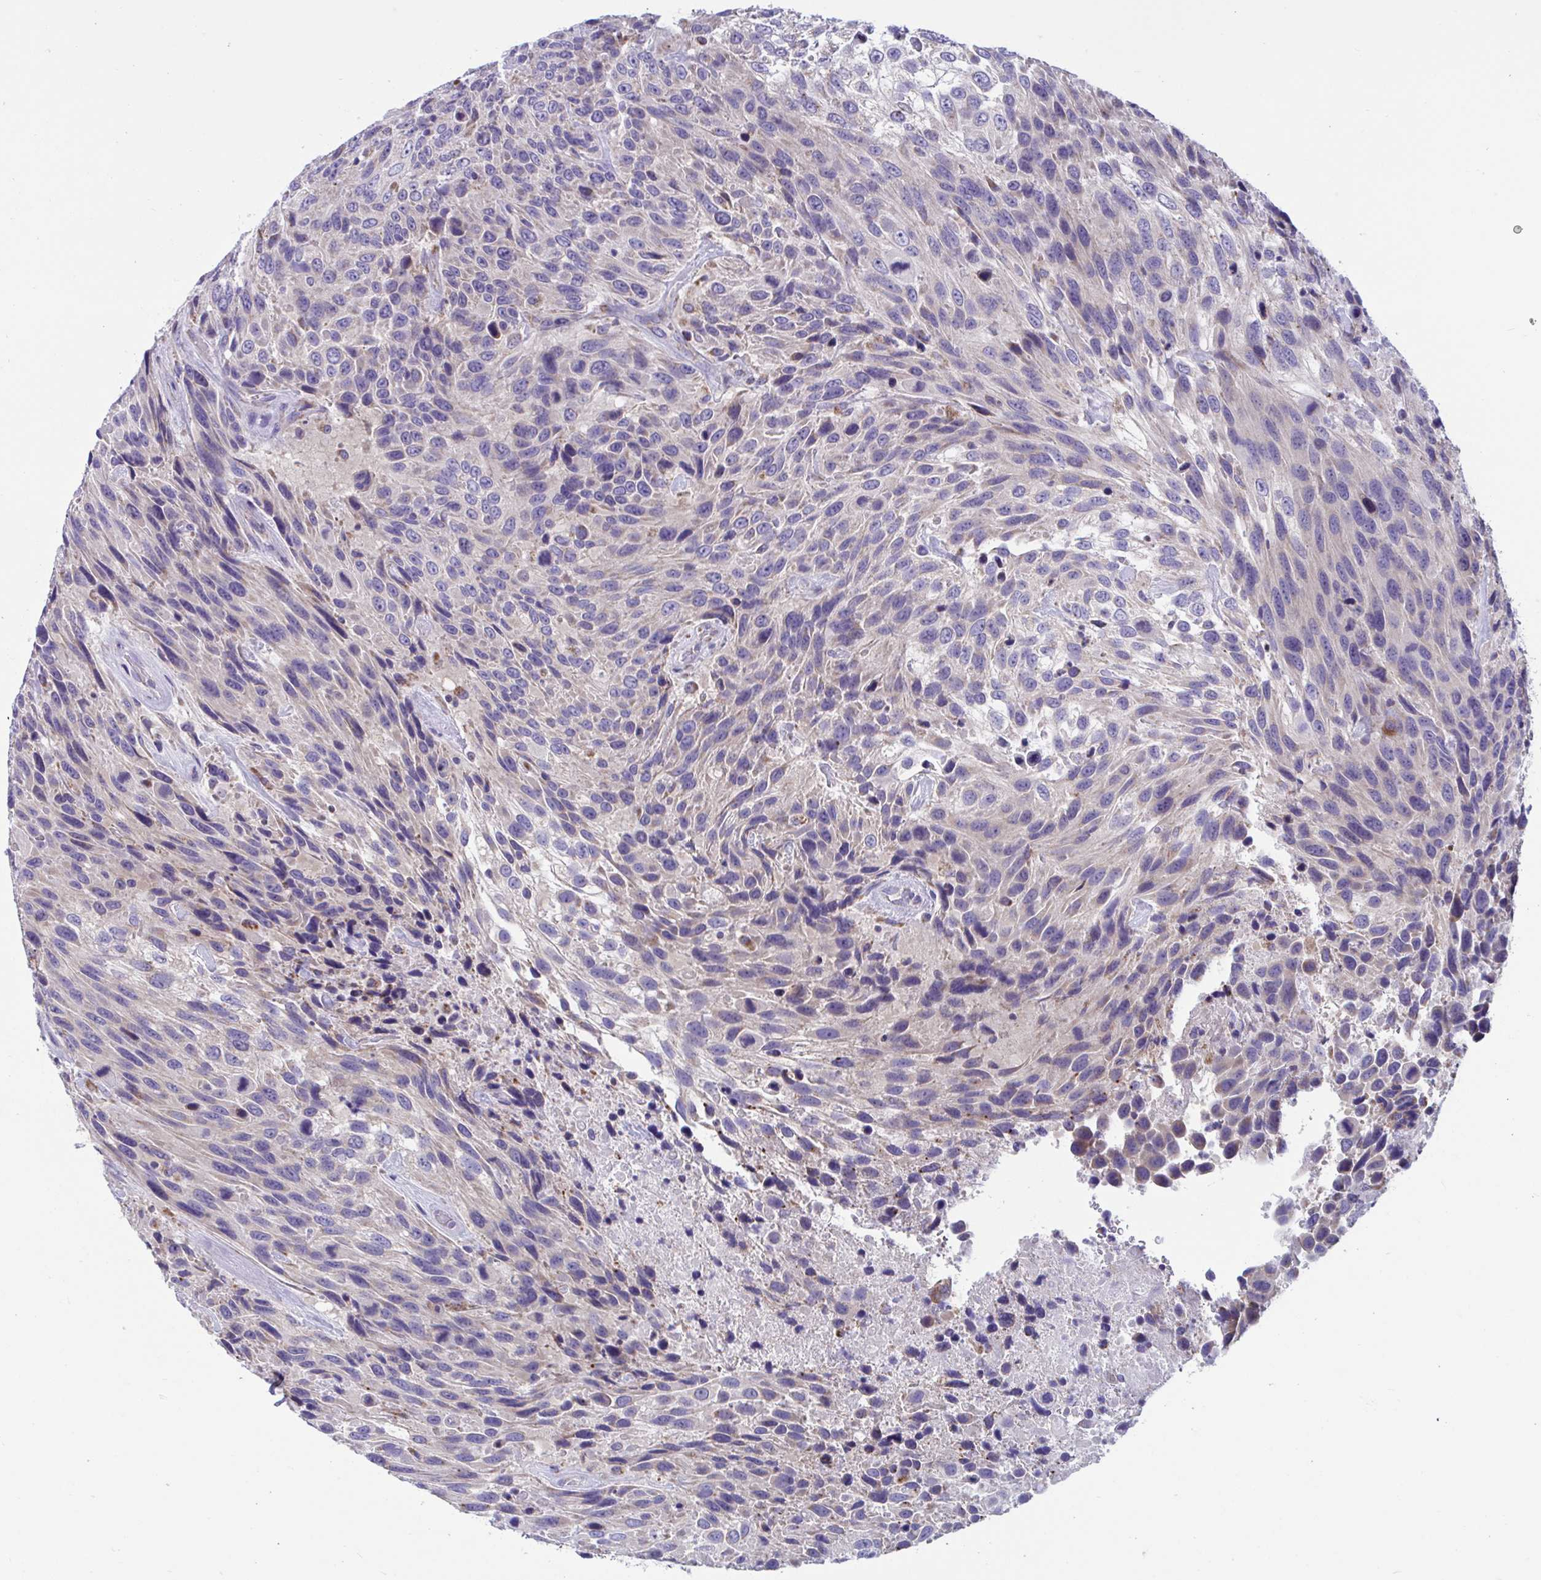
{"staining": {"intensity": "weak", "quantity": "<25%", "location": "cytoplasmic/membranous"}, "tissue": "urothelial cancer", "cell_type": "Tumor cells", "image_type": "cancer", "snomed": [{"axis": "morphology", "description": "Urothelial carcinoma, High grade"}, {"axis": "topography", "description": "Urinary bladder"}], "caption": "IHC histopathology image of neoplastic tissue: urothelial carcinoma (high-grade) stained with DAB shows no significant protein positivity in tumor cells.", "gene": "OR13A1", "patient": {"sex": "female", "age": 70}}